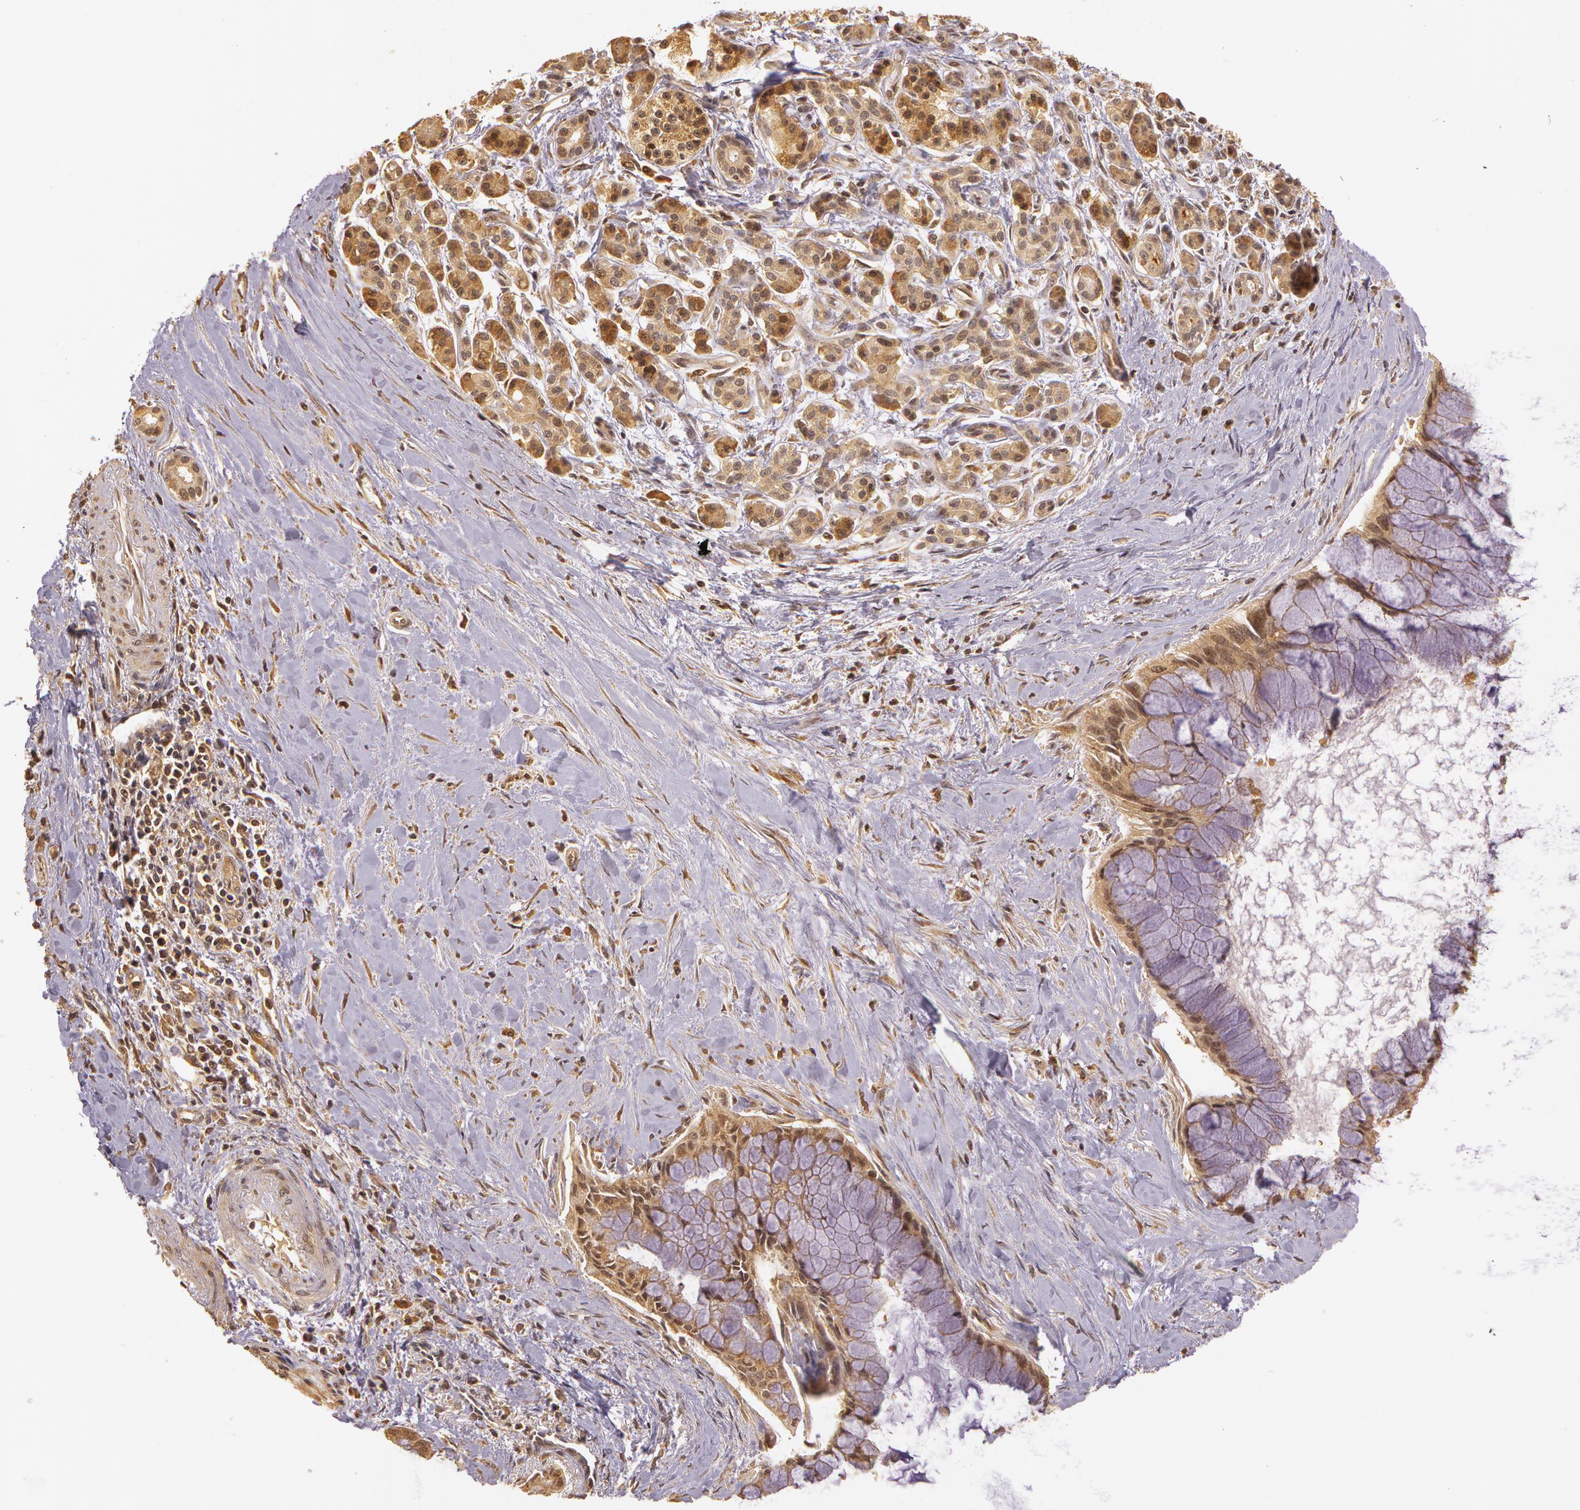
{"staining": {"intensity": "moderate", "quantity": ">75%", "location": "cytoplasmic/membranous"}, "tissue": "pancreatic cancer", "cell_type": "Tumor cells", "image_type": "cancer", "snomed": [{"axis": "morphology", "description": "Adenocarcinoma, NOS"}, {"axis": "topography", "description": "Pancreas"}], "caption": "Pancreatic cancer (adenocarcinoma) stained with IHC demonstrates moderate cytoplasmic/membranous positivity in about >75% of tumor cells. (IHC, brightfield microscopy, high magnification).", "gene": "ASCC2", "patient": {"sex": "male", "age": 59}}